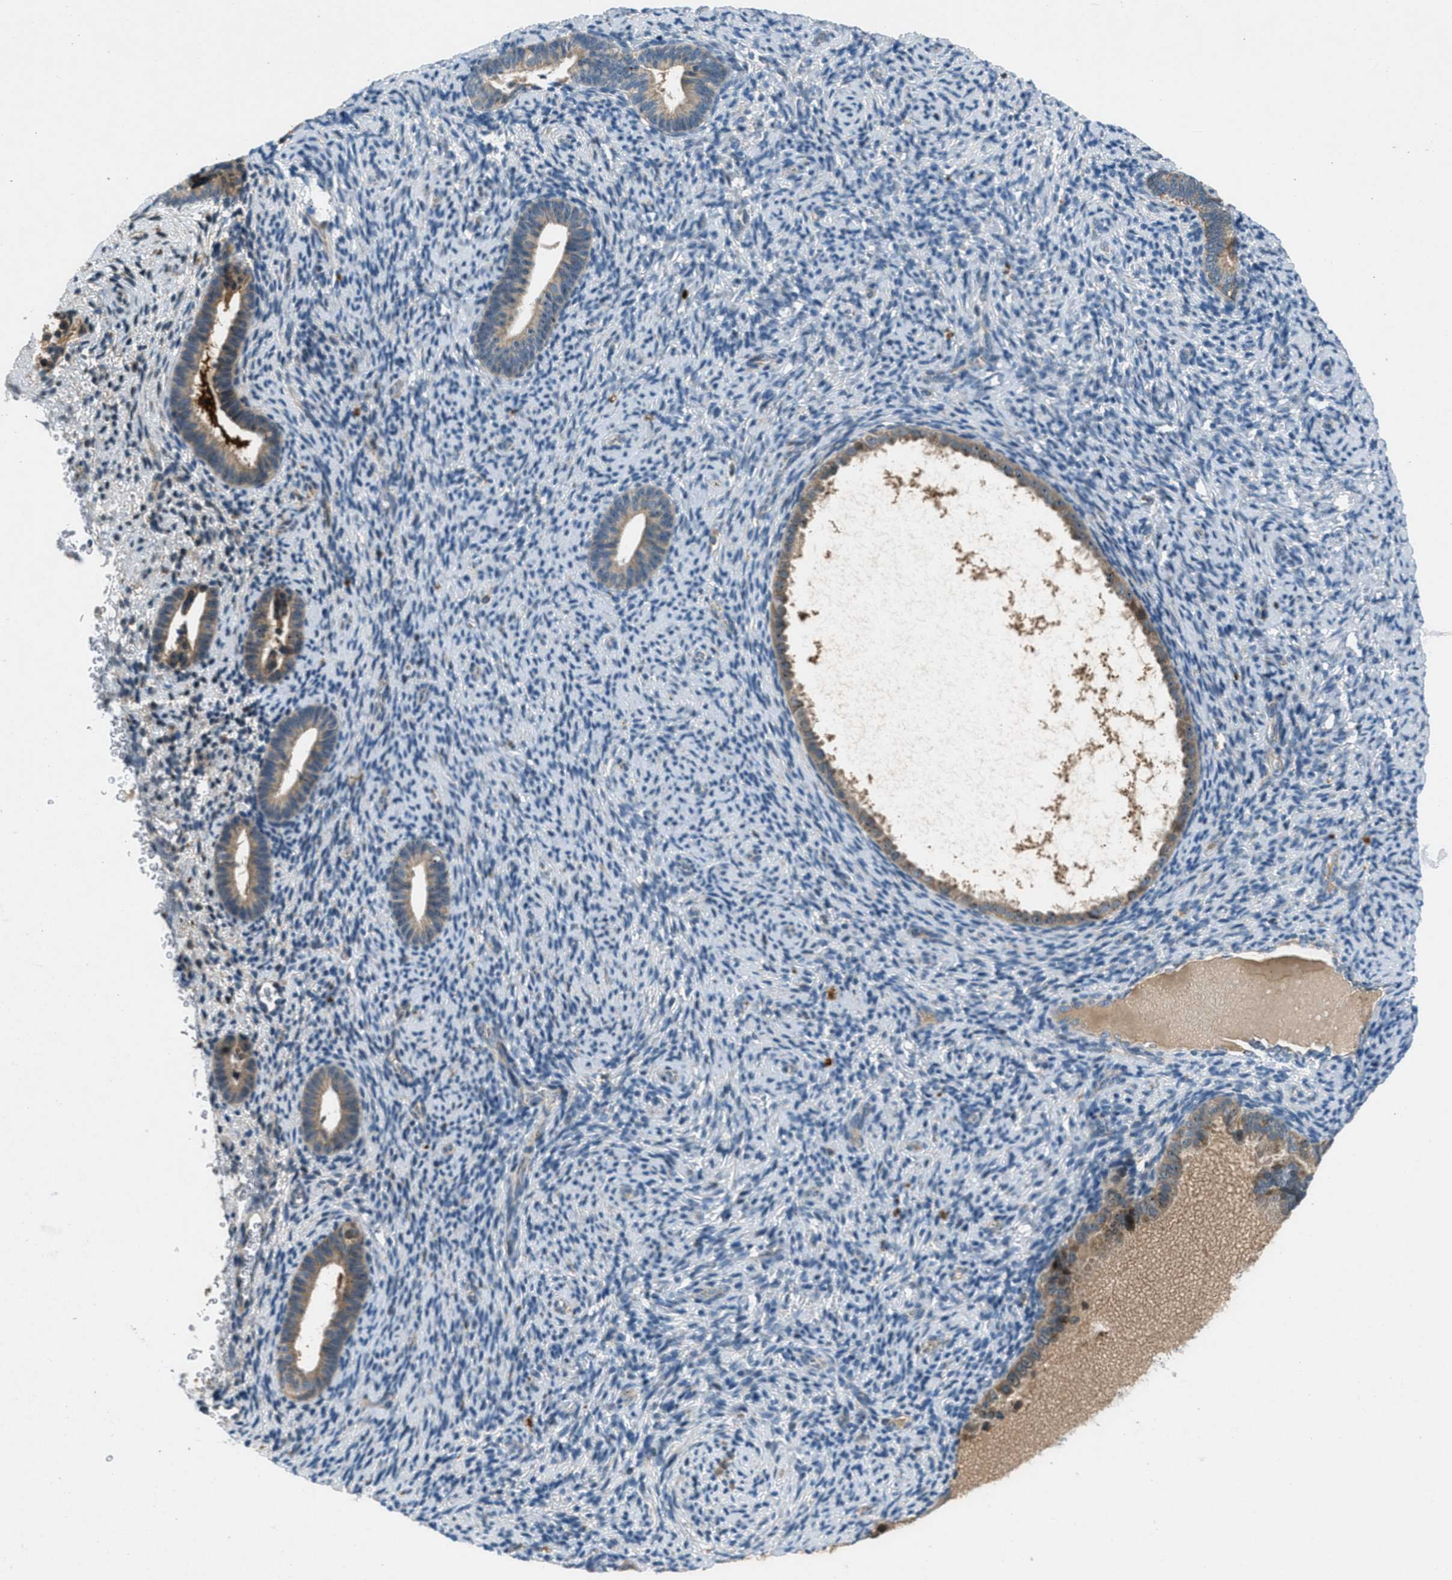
{"staining": {"intensity": "negative", "quantity": "none", "location": "none"}, "tissue": "endometrium", "cell_type": "Cells in endometrial stroma", "image_type": "normal", "snomed": [{"axis": "morphology", "description": "Normal tissue, NOS"}, {"axis": "topography", "description": "Endometrium"}], "caption": "IHC histopathology image of unremarkable endometrium: human endometrium stained with DAB reveals no significant protein positivity in cells in endometrial stroma. (DAB (3,3'-diaminobenzidine) immunohistochemistry (IHC), high magnification).", "gene": "CLEC2D", "patient": {"sex": "female", "age": 51}}